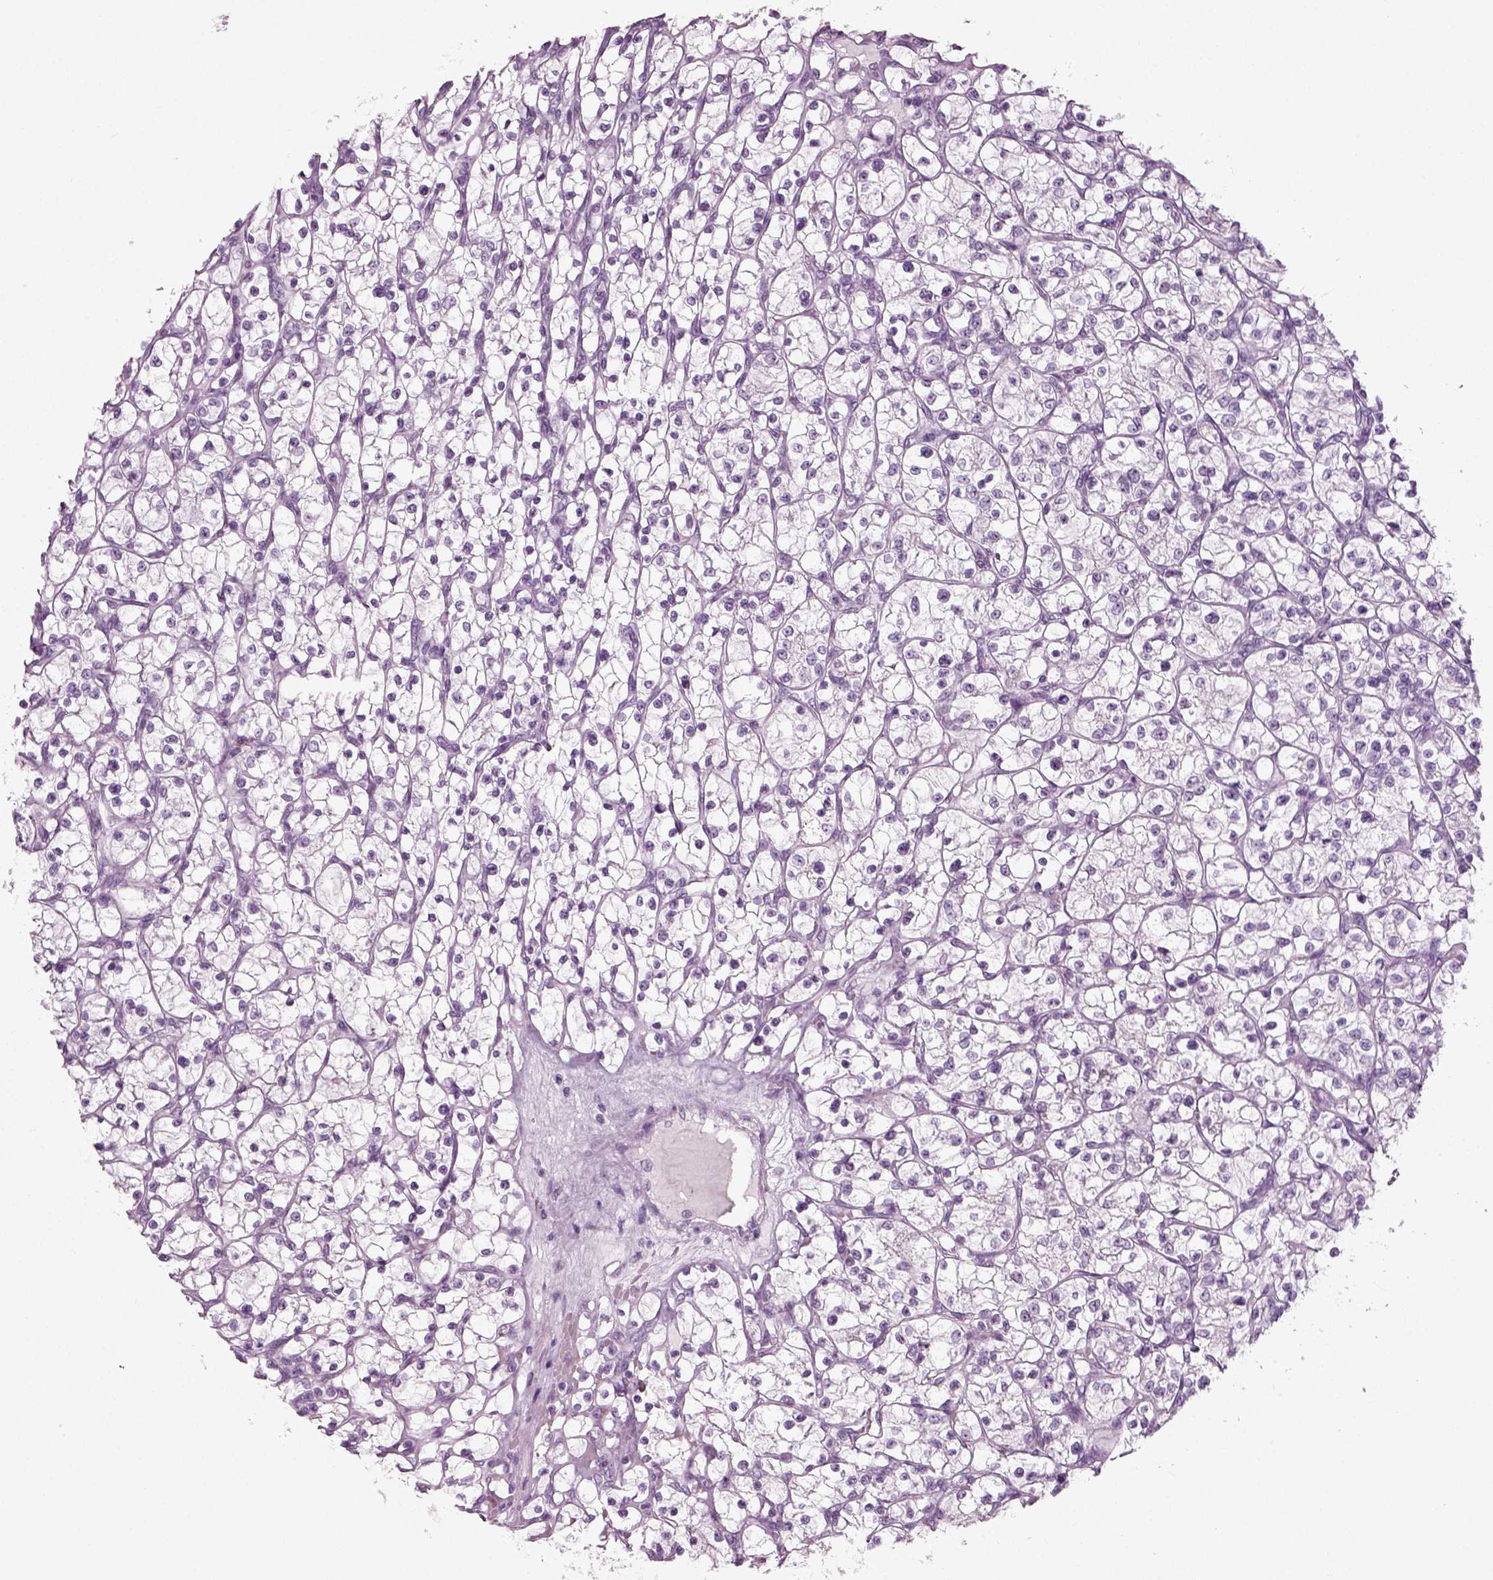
{"staining": {"intensity": "negative", "quantity": "none", "location": "none"}, "tissue": "renal cancer", "cell_type": "Tumor cells", "image_type": "cancer", "snomed": [{"axis": "morphology", "description": "Adenocarcinoma, NOS"}, {"axis": "topography", "description": "Kidney"}], "caption": "This is an immunohistochemistry (IHC) micrograph of renal cancer. There is no positivity in tumor cells.", "gene": "PRLH", "patient": {"sex": "female", "age": 64}}